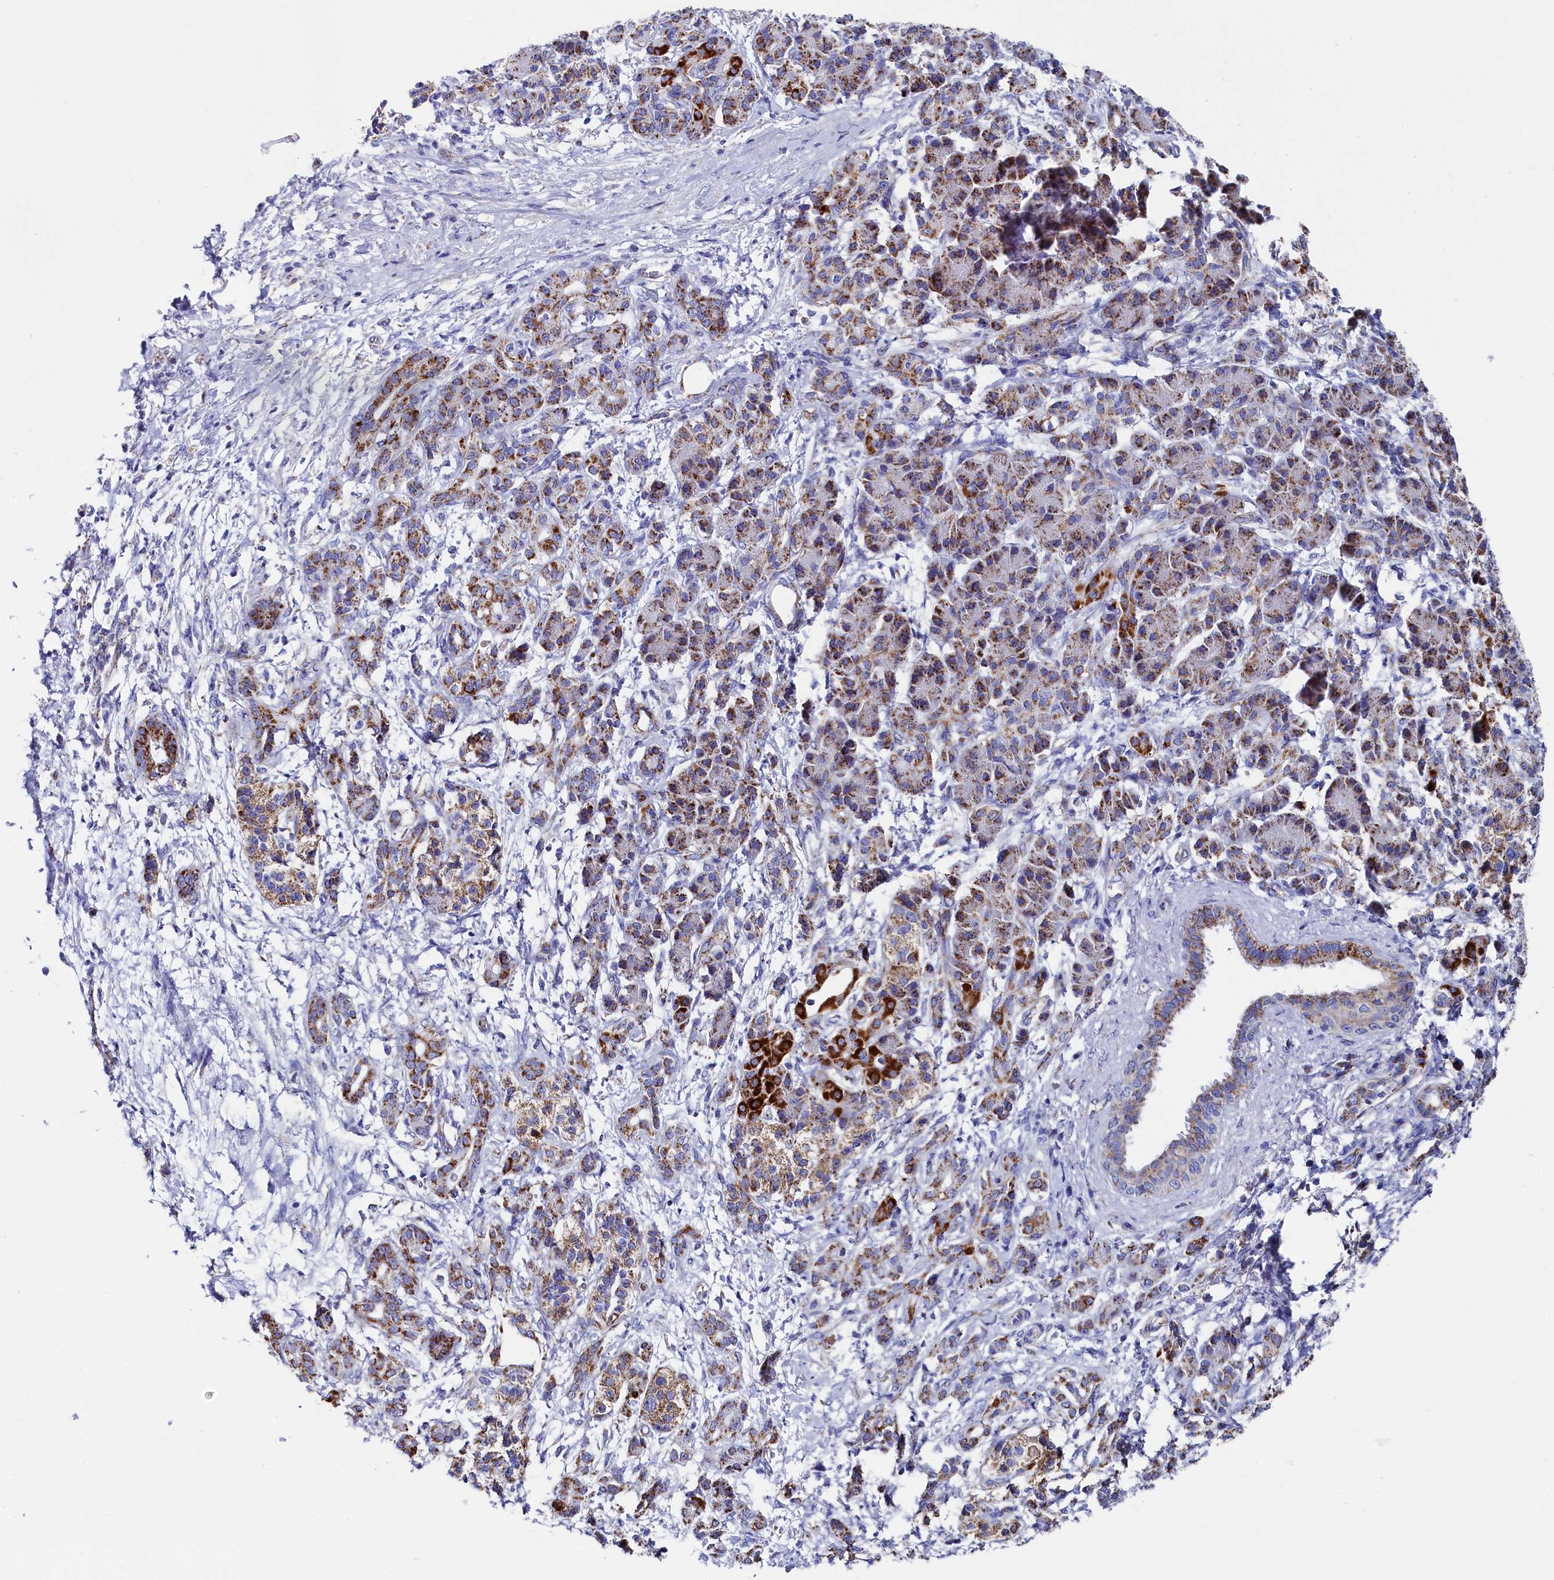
{"staining": {"intensity": "strong", "quantity": "25%-75%", "location": "cytoplasmic/membranous"}, "tissue": "pancreatic cancer", "cell_type": "Tumor cells", "image_type": "cancer", "snomed": [{"axis": "morphology", "description": "Adenocarcinoma, NOS"}, {"axis": "topography", "description": "Pancreas"}], "caption": "Immunohistochemical staining of human pancreatic adenocarcinoma demonstrates strong cytoplasmic/membranous protein staining in approximately 25%-75% of tumor cells.", "gene": "MMAB", "patient": {"sex": "female", "age": 55}}